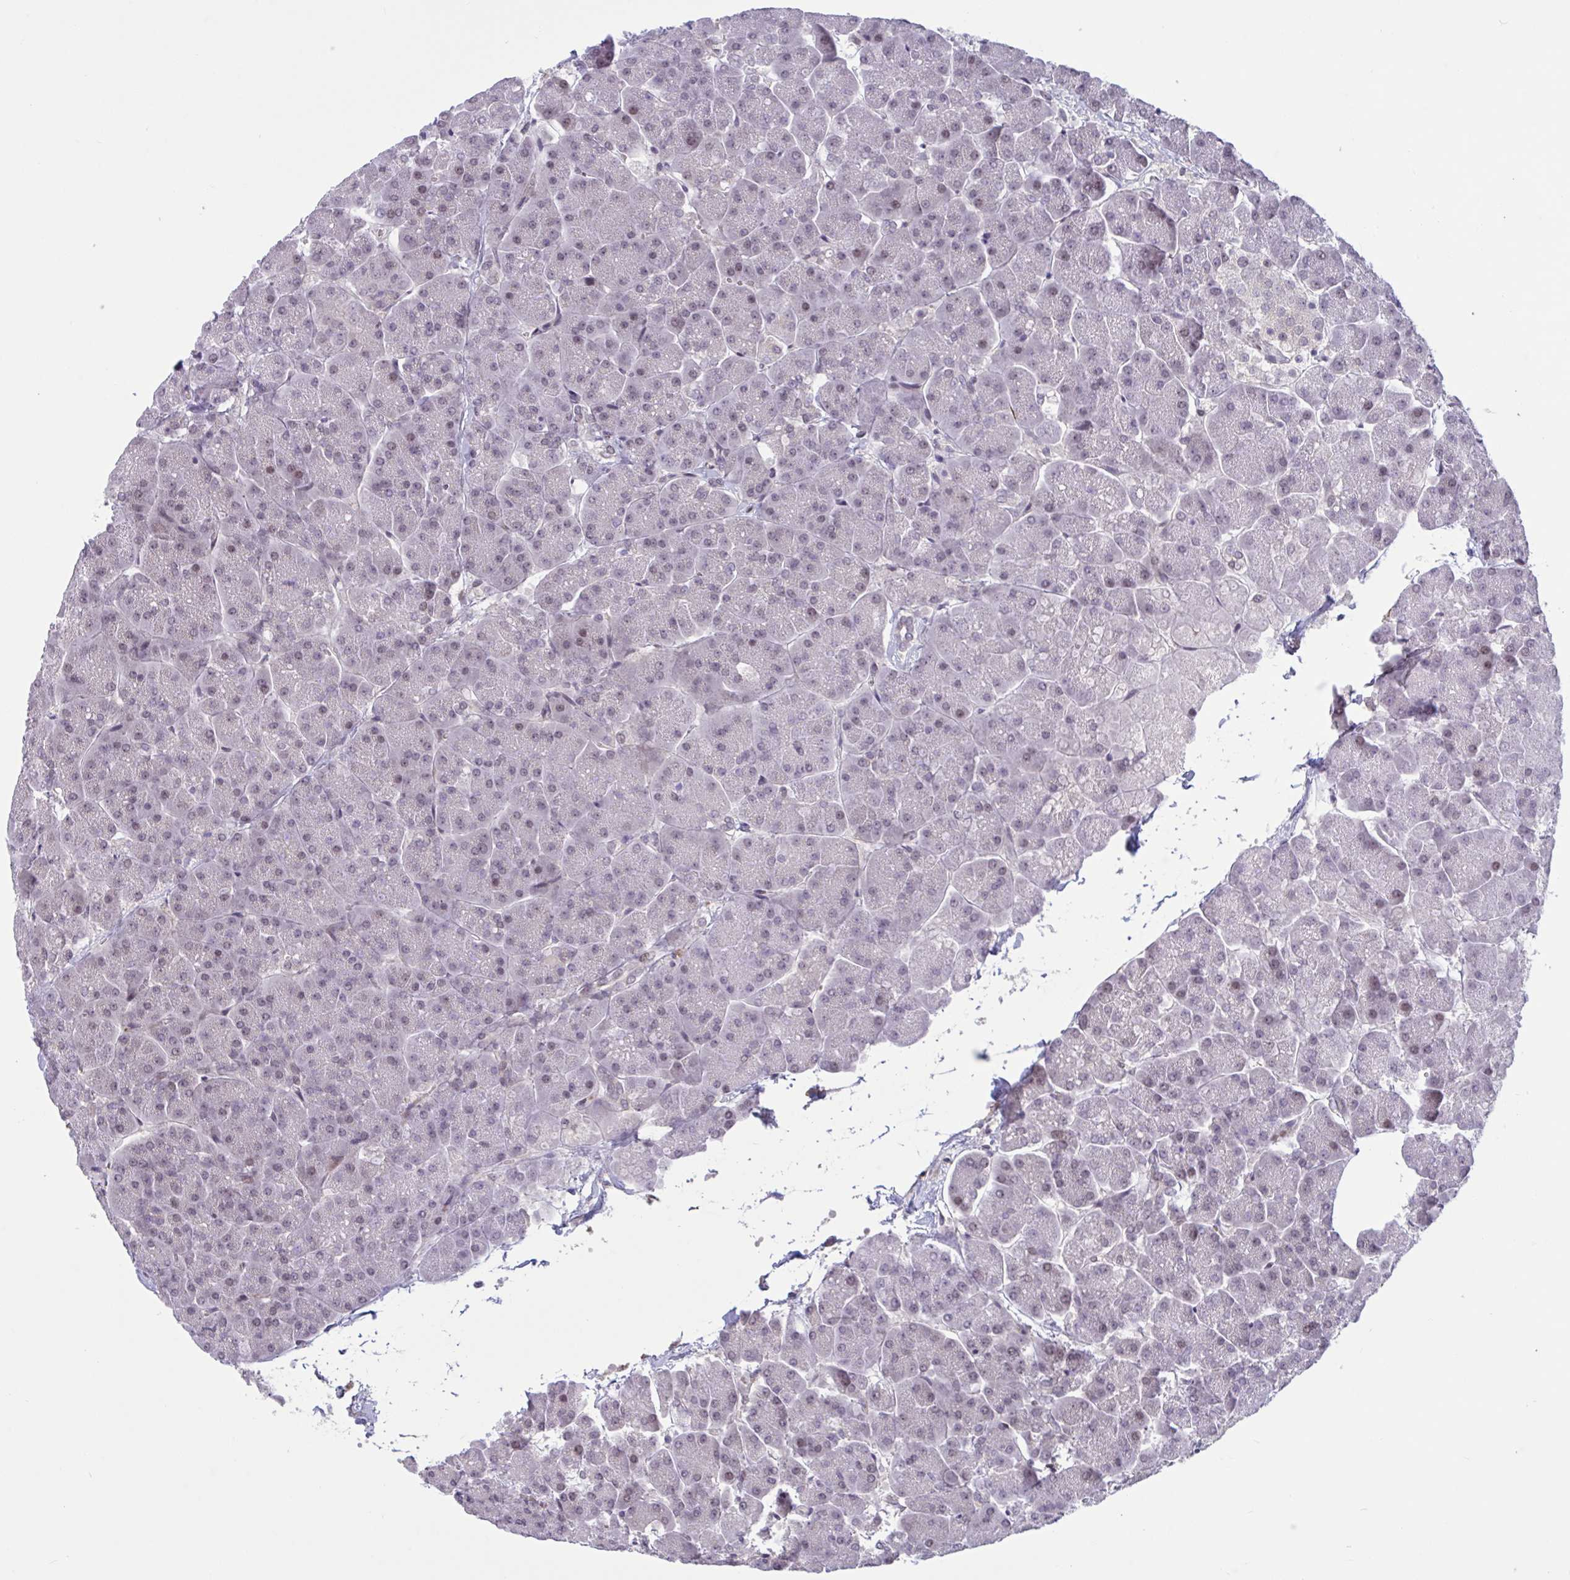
{"staining": {"intensity": "weak", "quantity": "25%-75%", "location": "nuclear"}, "tissue": "pancreas", "cell_type": "Exocrine glandular cells", "image_type": "normal", "snomed": [{"axis": "morphology", "description": "Normal tissue, NOS"}, {"axis": "topography", "description": "Pancreas"}, {"axis": "topography", "description": "Peripheral nerve tissue"}], "caption": "Pancreas stained with DAB (3,3'-diaminobenzidine) immunohistochemistry (IHC) shows low levels of weak nuclear staining in about 25%-75% of exocrine glandular cells. Nuclei are stained in blue.", "gene": "ZNF414", "patient": {"sex": "male", "age": 54}}